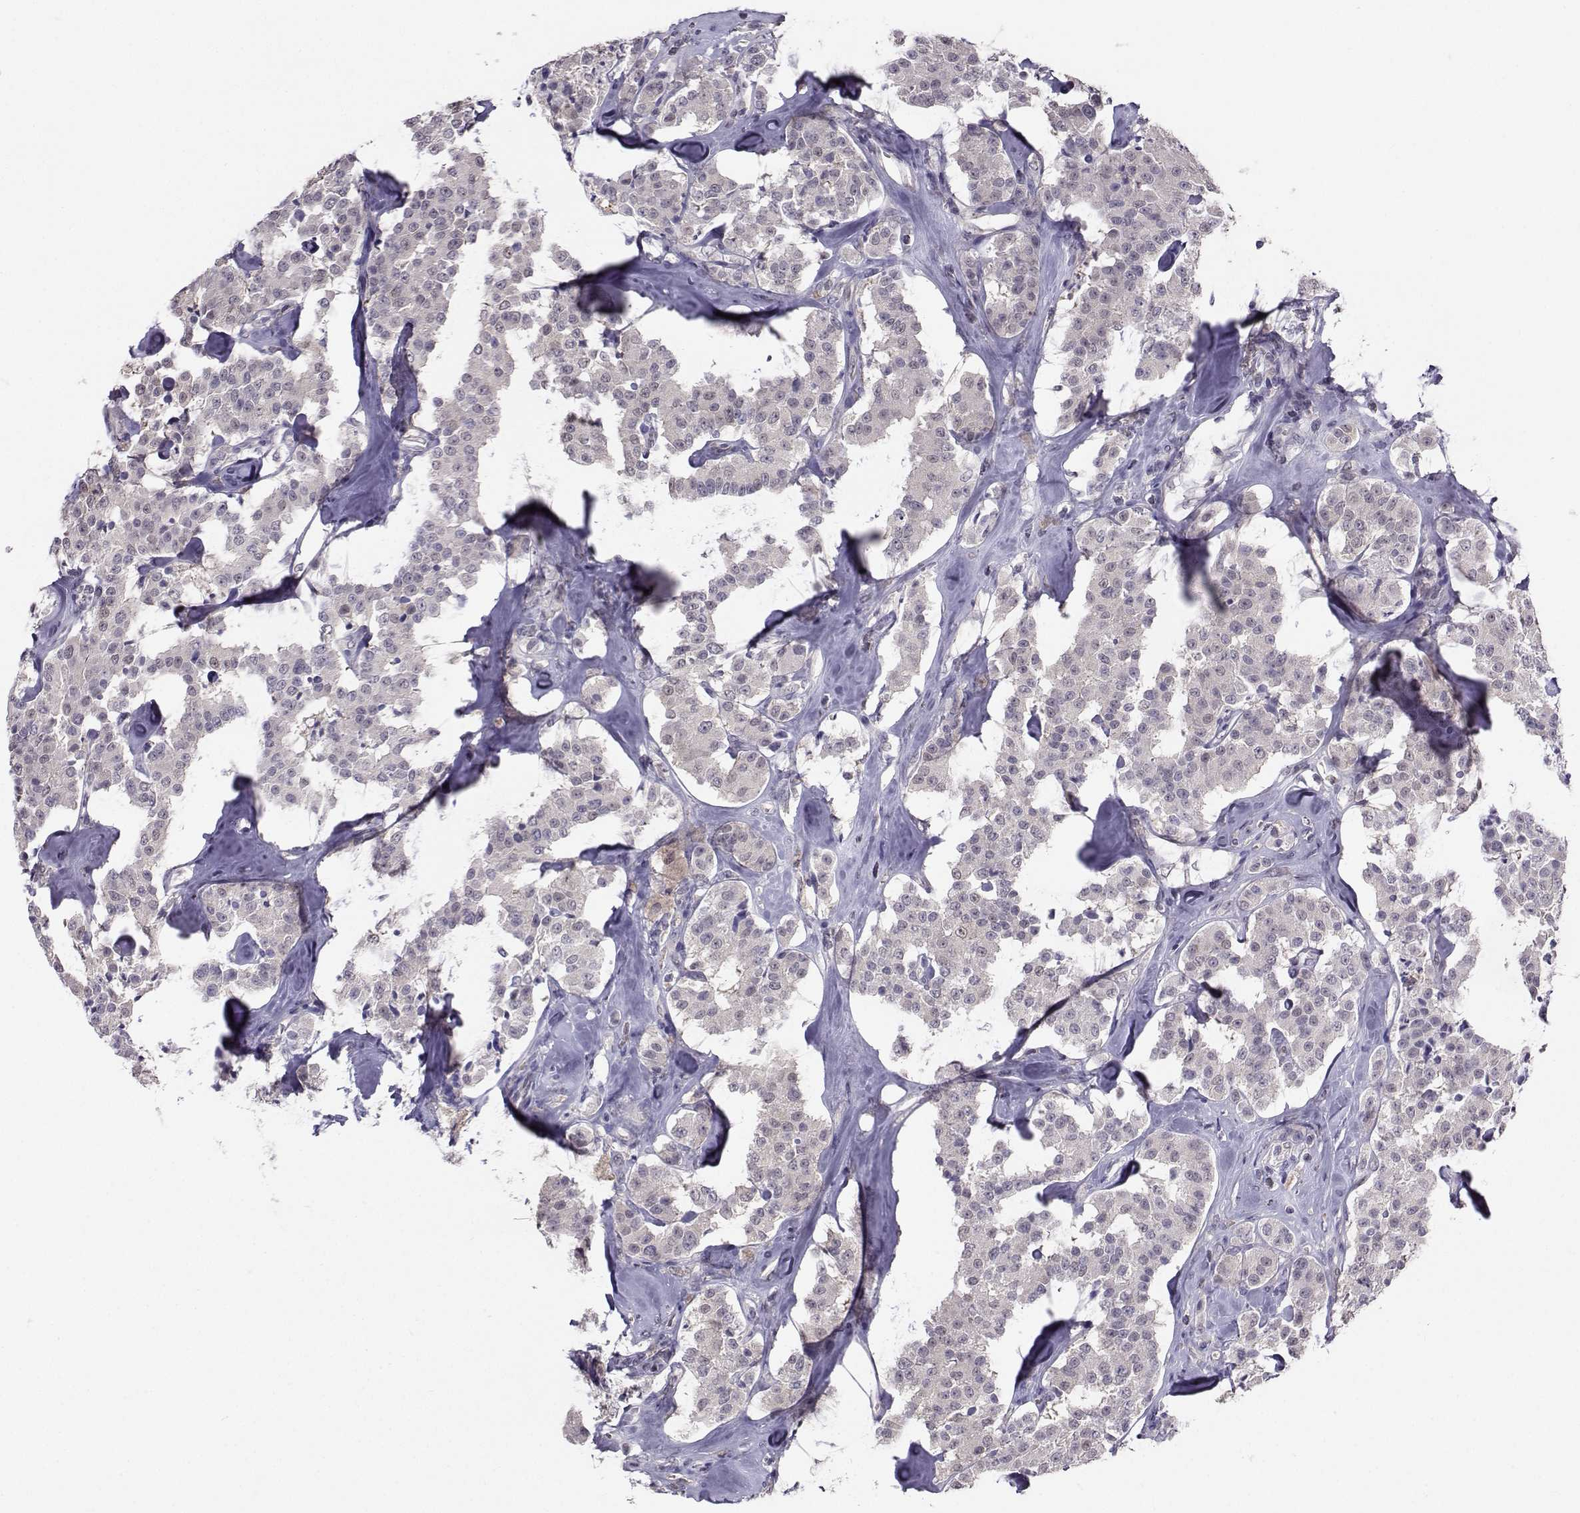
{"staining": {"intensity": "negative", "quantity": "none", "location": "none"}, "tissue": "carcinoid", "cell_type": "Tumor cells", "image_type": "cancer", "snomed": [{"axis": "morphology", "description": "Carcinoid, malignant, NOS"}, {"axis": "topography", "description": "Pancreas"}], "caption": "Immunohistochemistry (IHC) of human carcinoid (malignant) displays no expression in tumor cells. Brightfield microscopy of immunohistochemistry stained with DAB (brown) and hematoxylin (blue), captured at high magnification.", "gene": "PGK1", "patient": {"sex": "male", "age": 41}}